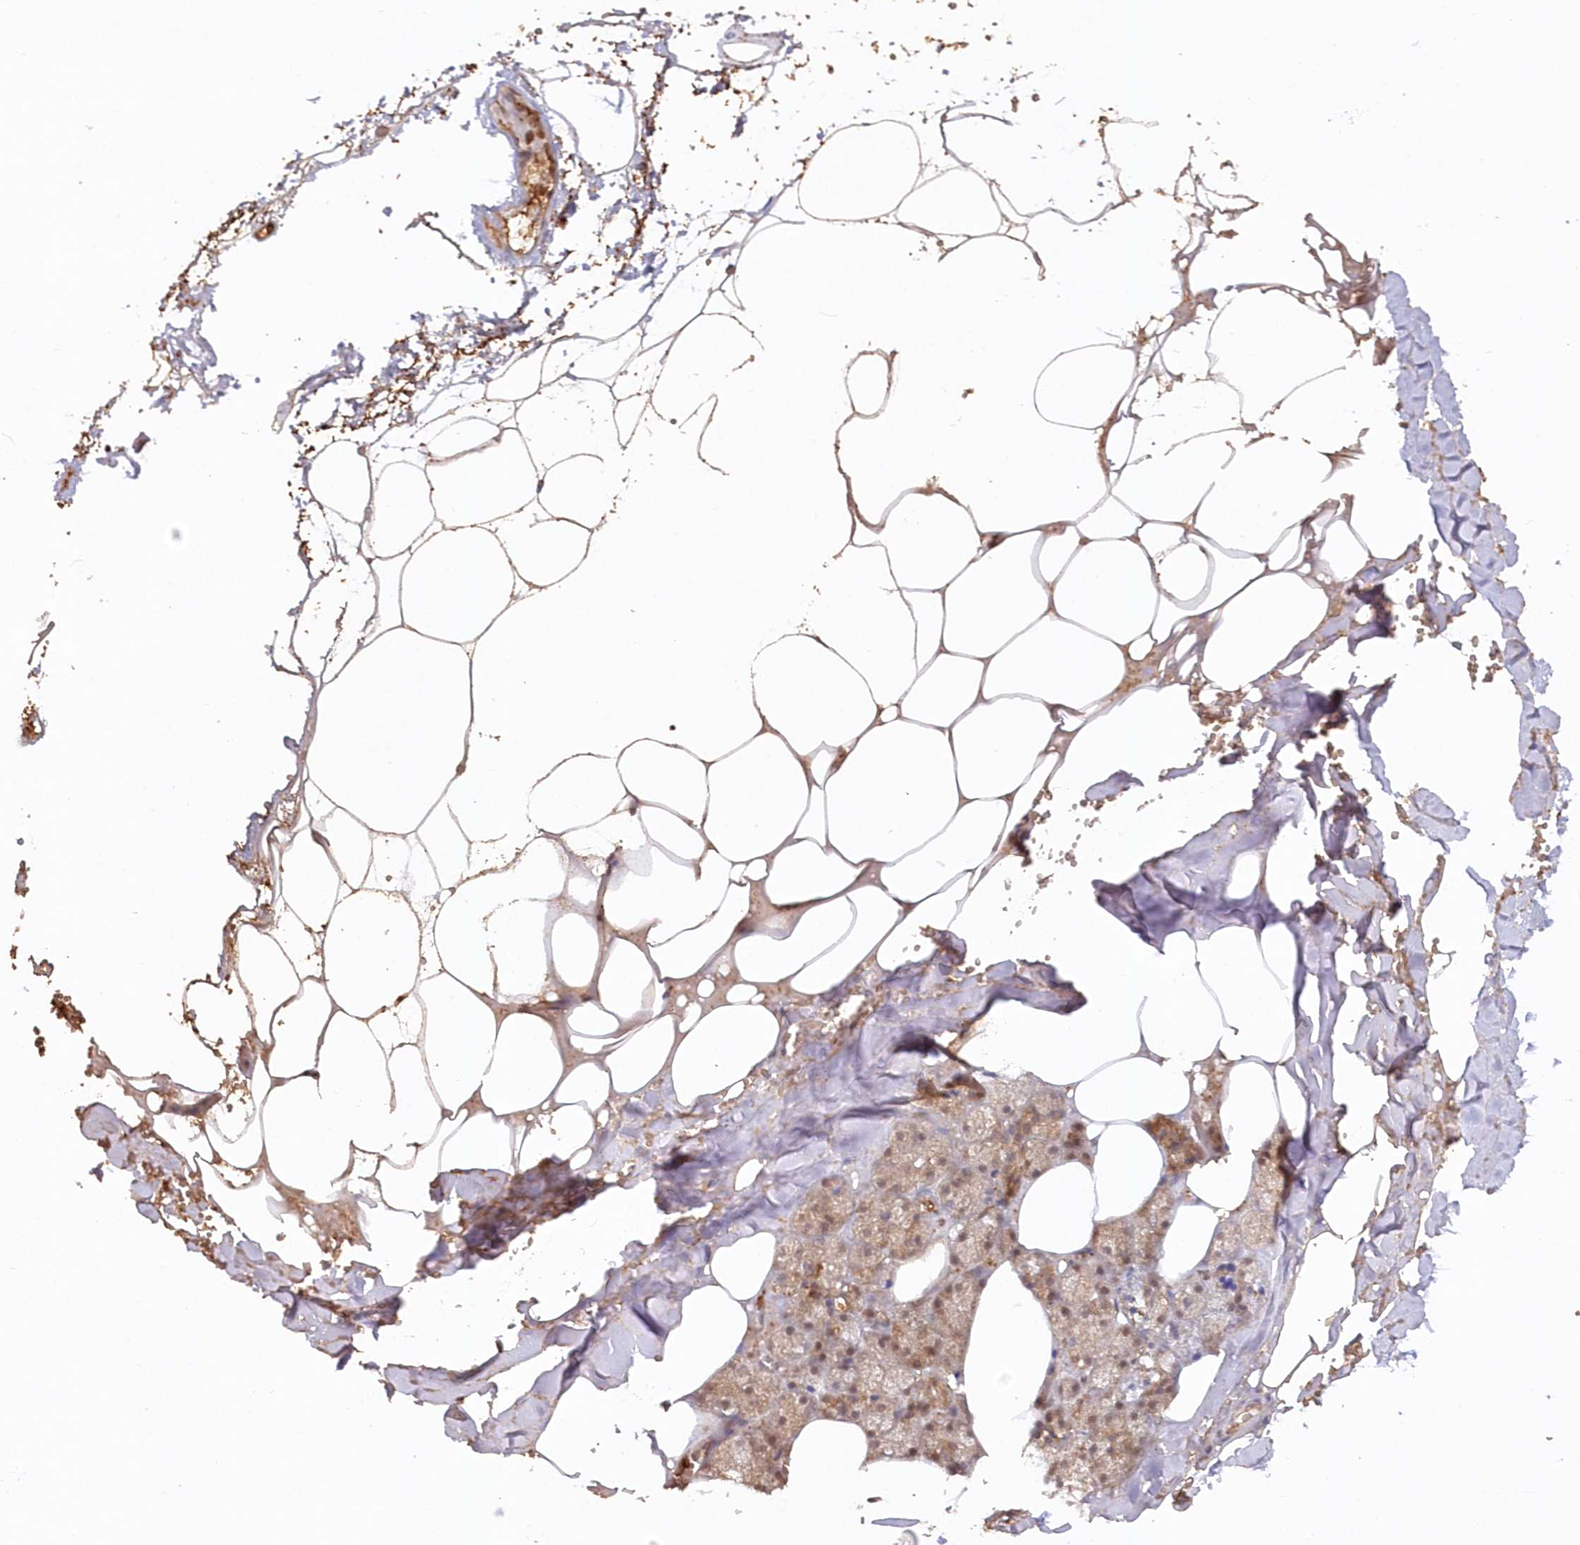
{"staining": {"intensity": "strong", "quantity": "25%-75%", "location": "cytoplasmic/membranous,nuclear"}, "tissue": "salivary gland", "cell_type": "Glandular cells", "image_type": "normal", "snomed": [{"axis": "morphology", "description": "Normal tissue, NOS"}, {"axis": "topography", "description": "Salivary gland"}], "caption": "This image shows IHC staining of normal salivary gland, with high strong cytoplasmic/membranous,nuclear positivity in approximately 25%-75% of glandular cells.", "gene": "GBE1", "patient": {"sex": "male", "age": 62}}